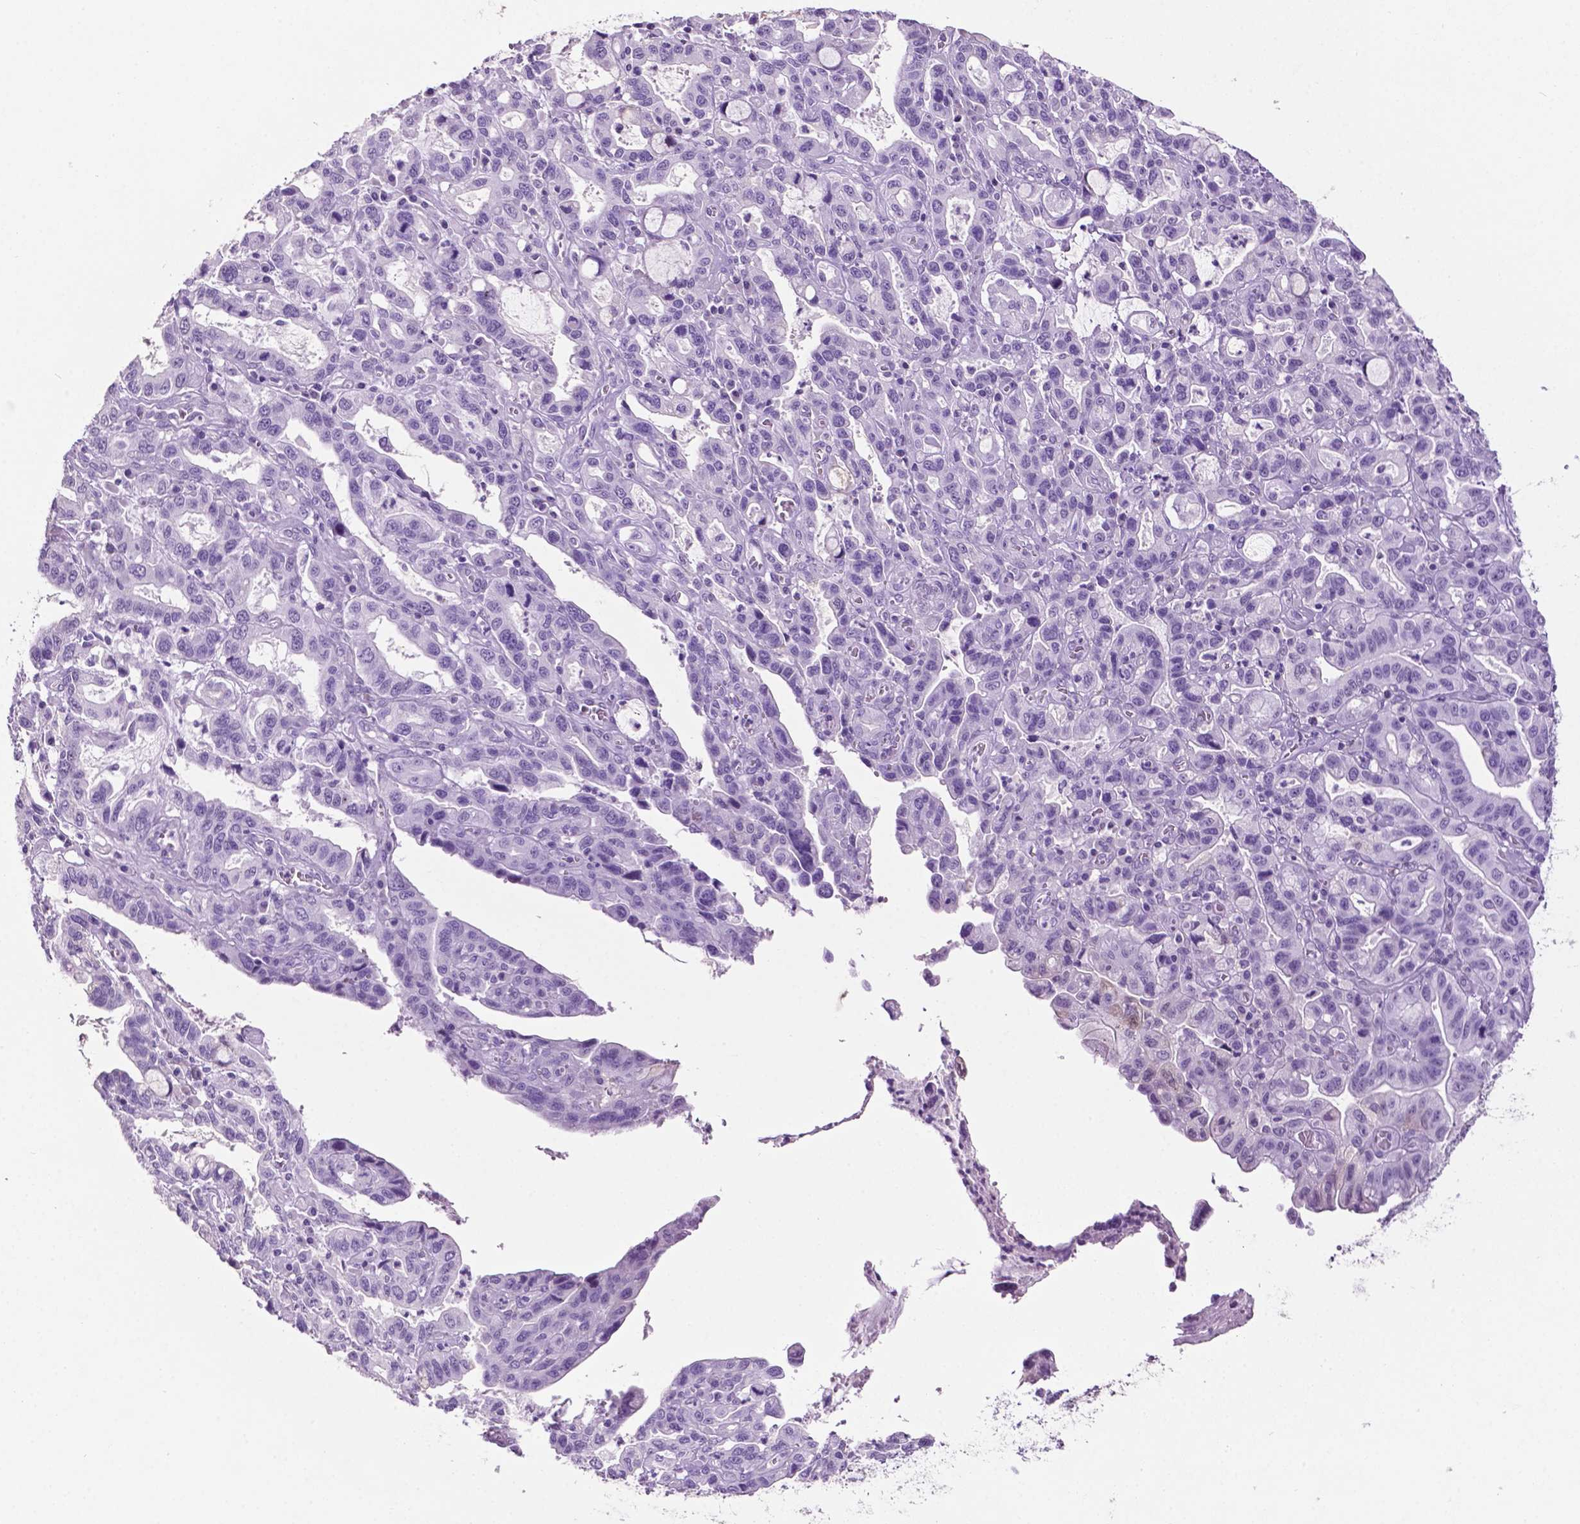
{"staining": {"intensity": "negative", "quantity": "none", "location": "none"}, "tissue": "stomach cancer", "cell_type": "Tumor cells", "image_type": "cancer", "snomed": [{"axis": "morphology", "description": "Adenocarcinoma, NOS"}, {"axis": "topography", "description": "Stomach, lower"}], "caption": "An IHC micrograph of adenocarcinoma (stomach) is shown. There is no staining in tumor cells of adenocarcinoma (stomach). (DAB (3,3'-diaminobenzidine) immunohistochemistry with hematoxylin counter stain).", "gene": "PHGR1", "patient": {"sex": "female", "age": 76}}